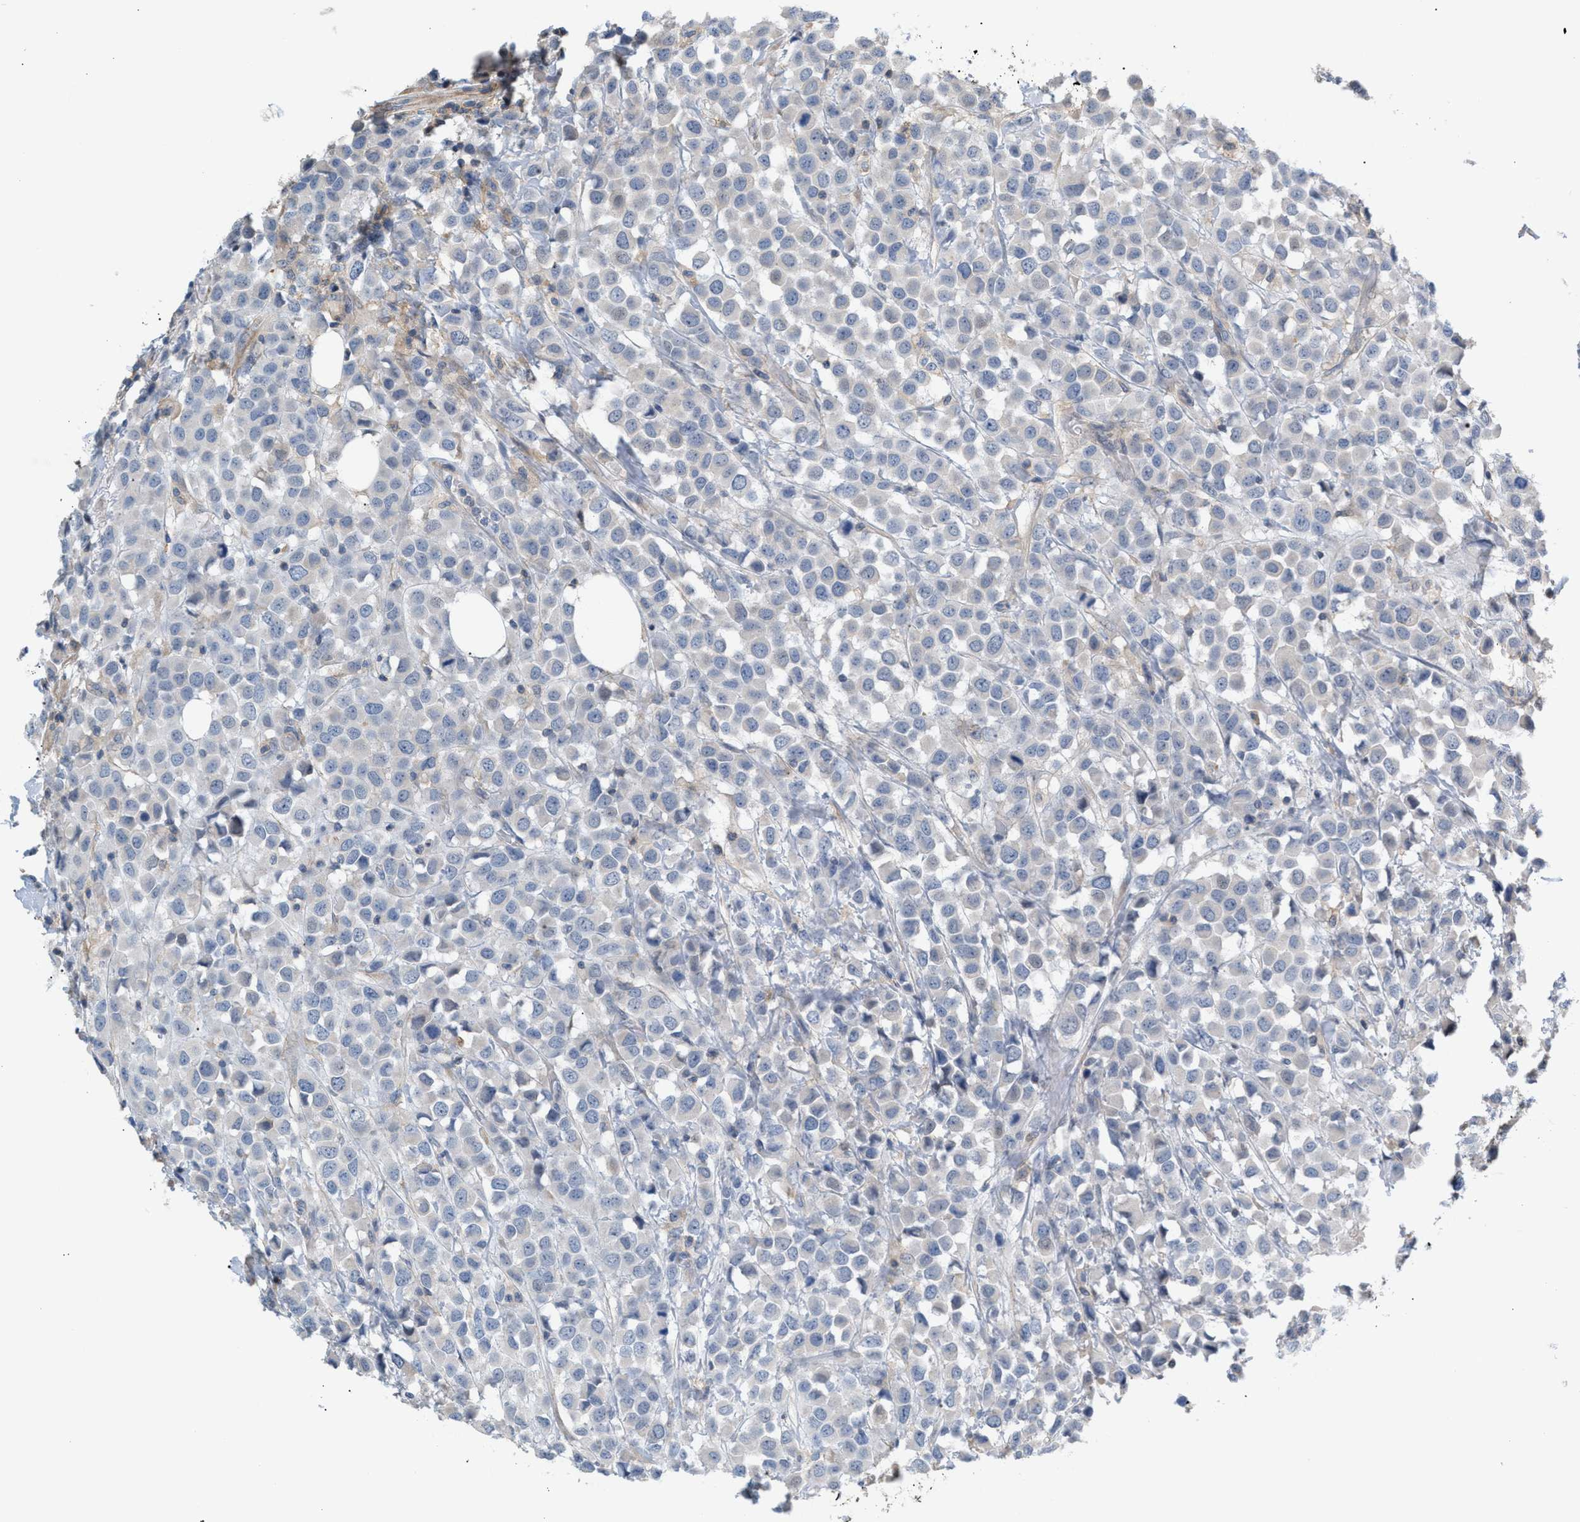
{"staining": {"intensity": "negative", "quantity": "none", "location": "none"}, "tissue": "breast cancer", "cell_type": "Tumor cells", "image_type": "cancer", "snomed": [{"axis": "morphology", "description": "Duct carcinoma"}, {"axis": "topography", "description": "Breast"}], "caption": "DAB immunohistochemical staining of human breast cancer shows no significant expression in tumor cells.", "gene": "LRCH1", "patient": {"sex": "female", "age": 61}}